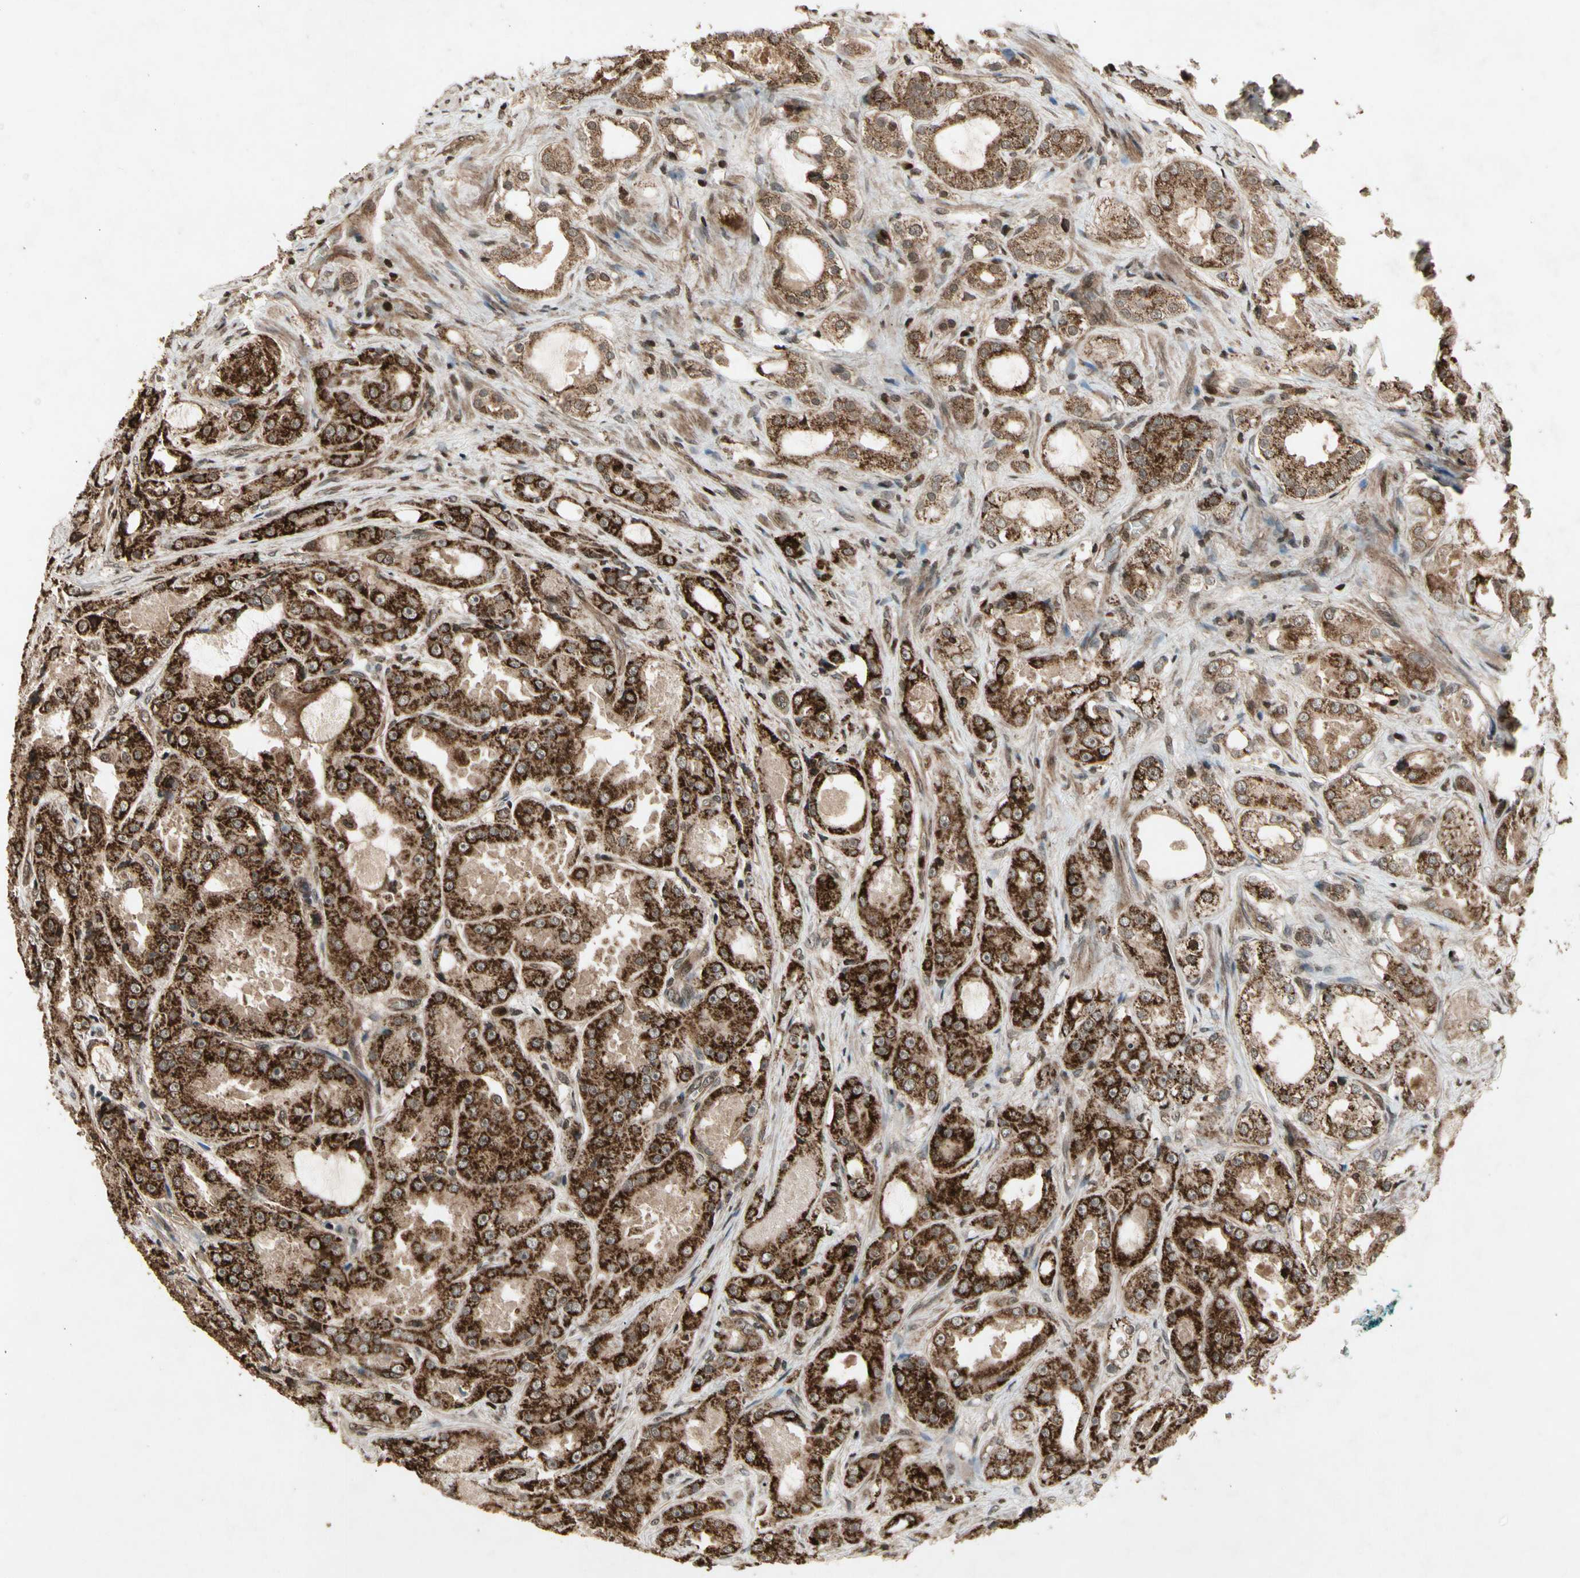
{"staining": {"intensity": "strong", "quantity": ">75%", "location": "cytoplasmic/membranous"}, "tissue": "prostate cancer", "cell_type": "Tumor cells", "image_type": "cancer", "snomed": [{"axis": "morphology", "description": "Adenocarcinoma, High grade"}, {"axis": "topography", "description": "Prostate"}], "caption": "The micrograph reveals staining of prostate cancer, revealing strong cytoplasmic/membranous protein positivity (brown color) within tumor cells.", "gene": "GLRX", "patient": {"sex": "male", "age": 73}}